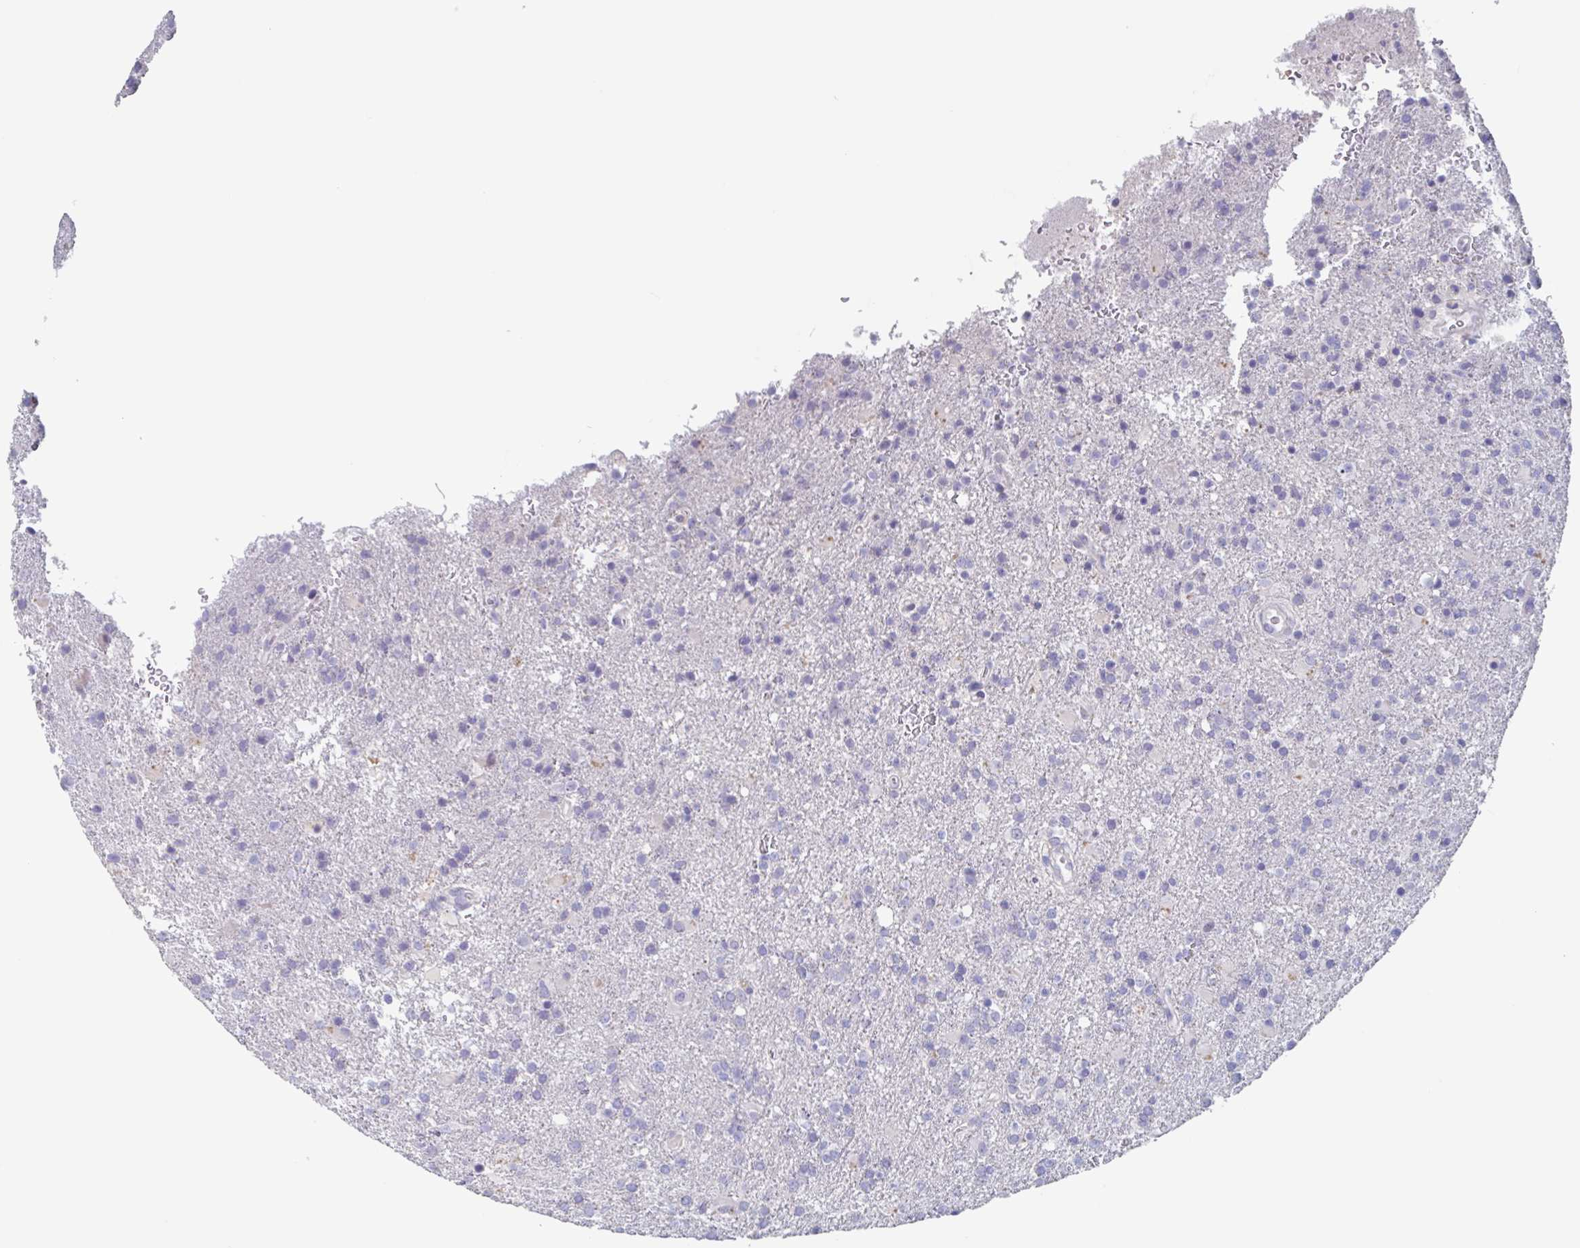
{"staining": {"intensity": "negative", "quantity": "none", "location": "none"}, "tissue": "glioma", "cell_type": "Tumor cells", "image_type": "cancer", "snomed": [{"axis": "morphology", "description": "Glioma, malignant, High grade"}, {"axis": "topography", "description": "Brain"}], "caption": "Micrograph shows no significant protein staining in tumor cells of glioma. (DAB (3,3'-diaminobenzidine) immunohistochemistry, high magnification).", "gene": "NOXRED1", "patient": {"sex": "female", "age": 74}}